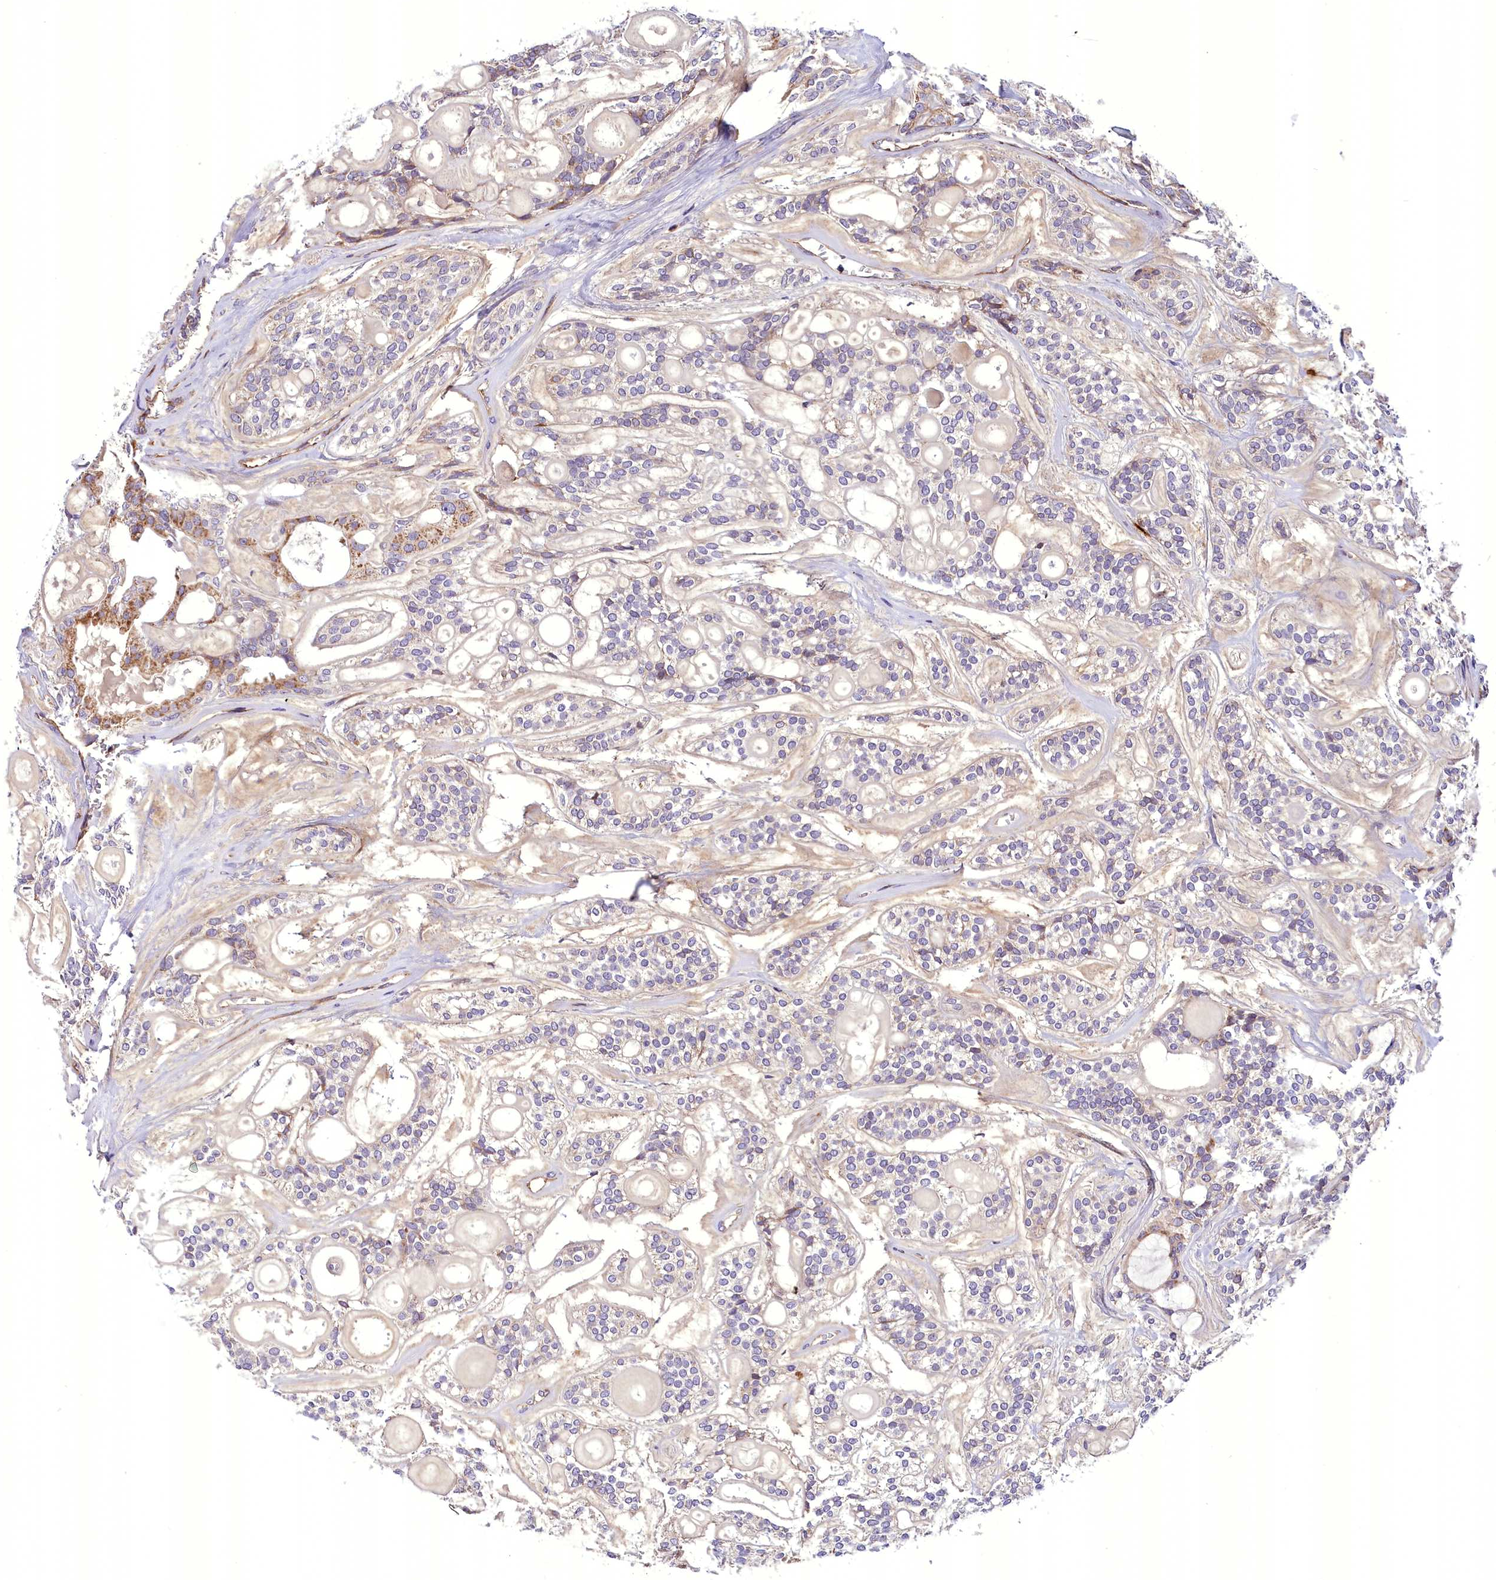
{"staining": {"intensity": "negative", "quantity": "none", "location": "none"}, "tissue": "head and neck cancer", "cell_type": "Tumor cells", "image_type": "cancer", "snomed": [{"axis": "morphology", "description": "Adenocarcinoma, NOS"}, {"axis": "topography", "description": "Head-Neck"}], "caption": "Head and neck cancer was stained to show a protein in brown. There is no significant positivity in tumor cells.", "gene": "DNAJB9", "patient": {"sex": "male", "age": 66}}